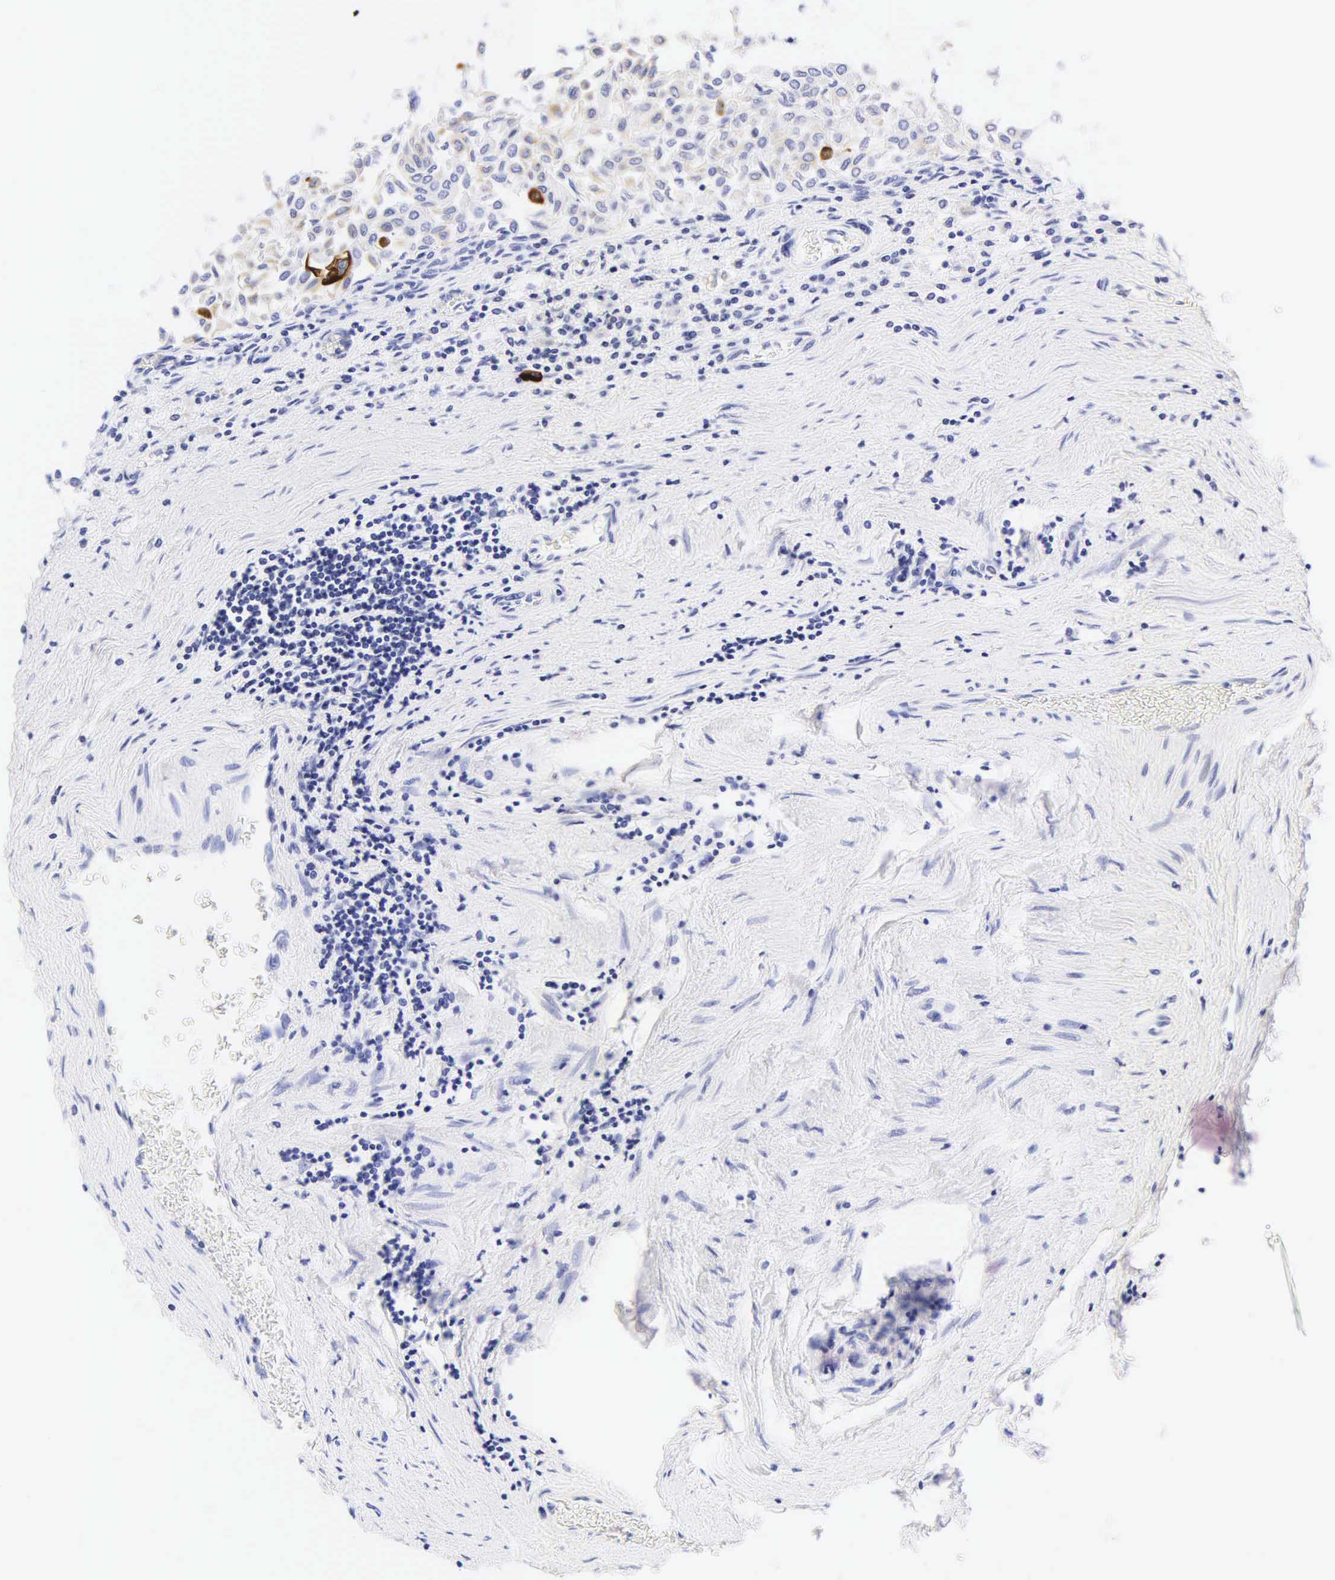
{"staining": {"intensity": "negative", "quantity": "none", "location": "none"}, "tissue": "urothelial cancer", "cell_type": "Tumor cells", "image_type": "cancer", "snomed": [{"axis": "morphology", "description": "Urothelial carcinoma, Low grade"}, {"axis": "topography", "description": "Urinary bladder"}], "caption": "Tumor cells show no significant positivity in low-grade urothelial carcinoma. (DAB (3,3'-diaminobenzidine) immunohistochemistry, high magnification).", "gene": "KRT20", "patient": {"sex": "male", "age": 64}}